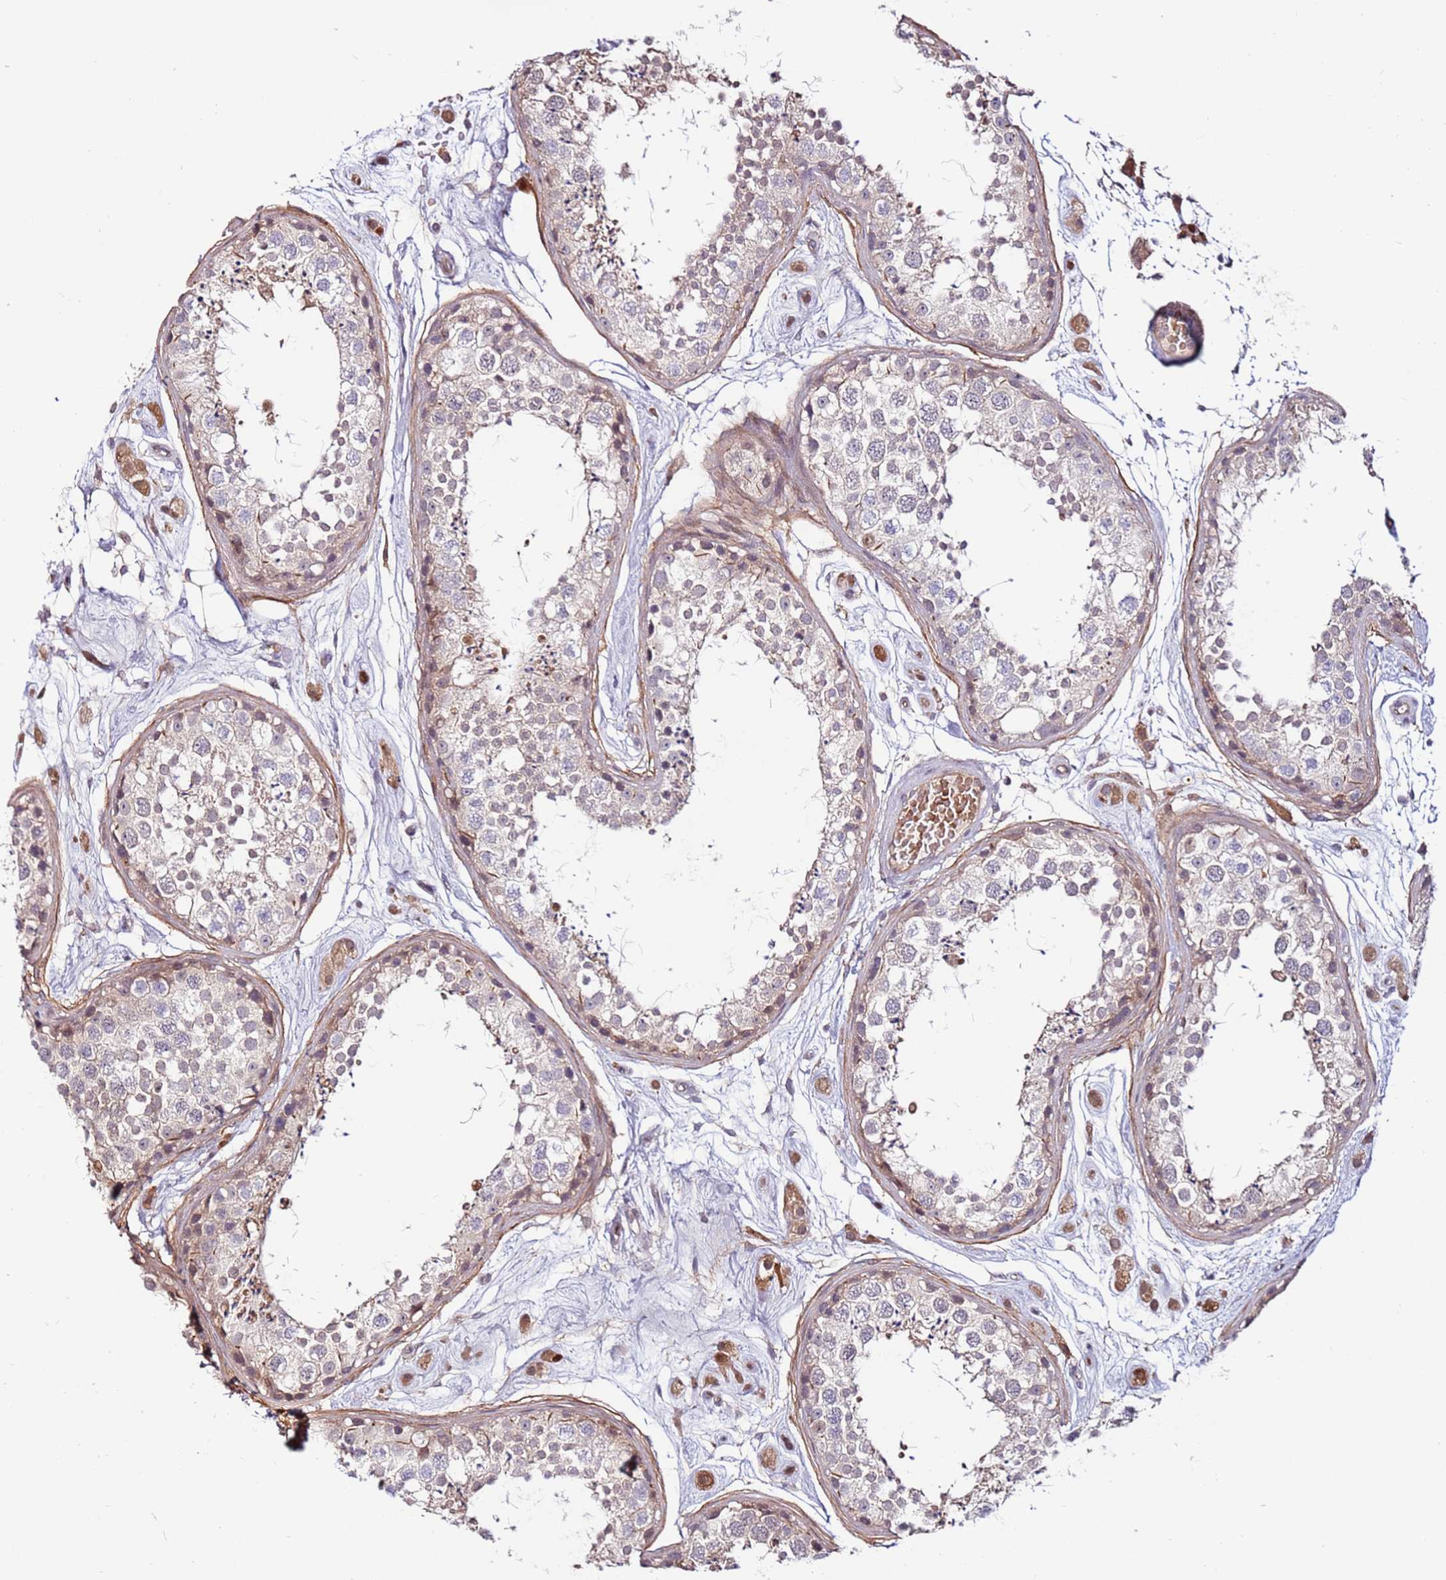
{"staining": {"intensity": "weak", "quantity": "25%-75%", "location": "cytoplasmic/membranous"}, "tissue": "testis", "cell_type": "Cells in seminiferous ducts", "image_type": "normal", "snomed": [{"axis": "morphology", "description": "Normal tissue, NOS"}, {"axis": "topography", "description": "Testis"}], "caption": "The micrograph exhibits a brown stain indicating the presence of a protein in the cytoplasmic/membranous of cells in seminiferous ducts in testis.", "gene": "MTG2", "patient": {"sex": "male", "age": 25}}